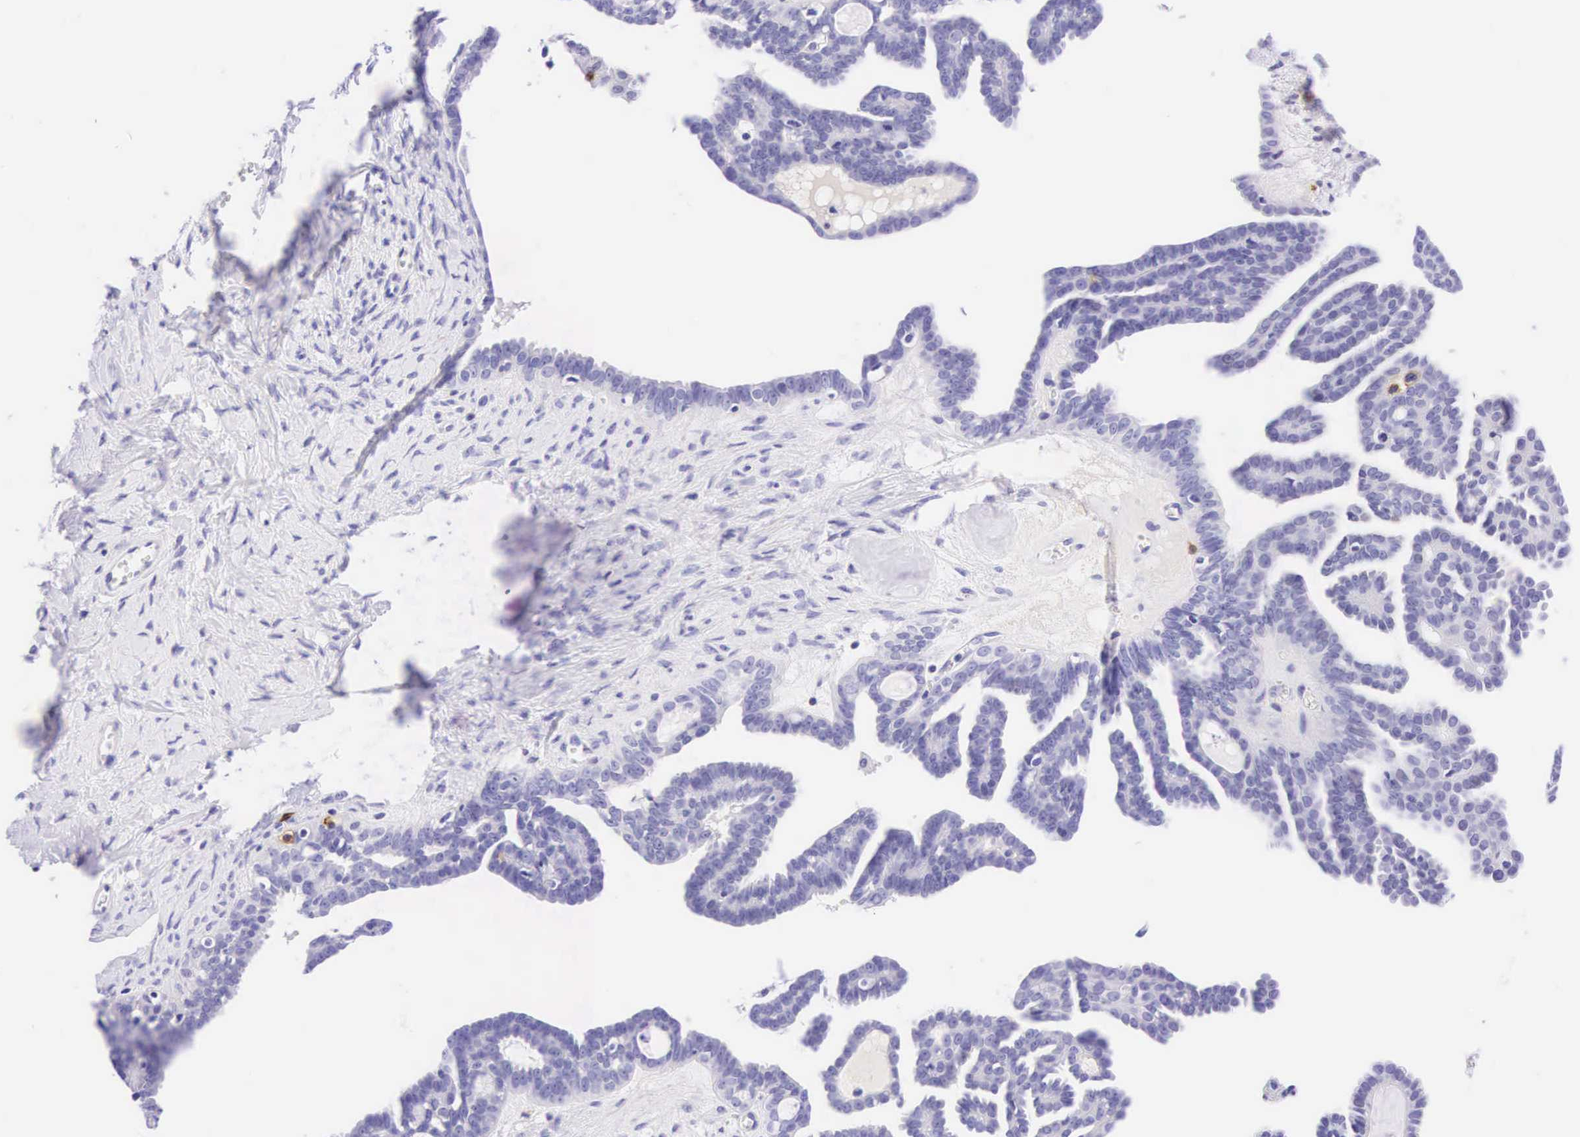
{"staining": {"intensity": "negative", "quantity": "none", "location": "none"}, "tissue": "ovarian cancer", "cell_type": "Tumor cells", "image_type": "cancer", "snomed": [{"axis": "morphology", "description": "Cystadenocarcinoma, serous, NOS"}, {"axis": "topography", "description": "Ovary"}], "caption": "High power microscopy micrograph of an IHC photomicrograph of ovarian serous cystadenocarcinoma, revealing no significant expression in tumor cells. The staining is performed using DAB brown chromogen with nuclei counter-stained in using hematoxylin.", "gene": "CD8A", "patient": {"sex": "female", "age": 71}}